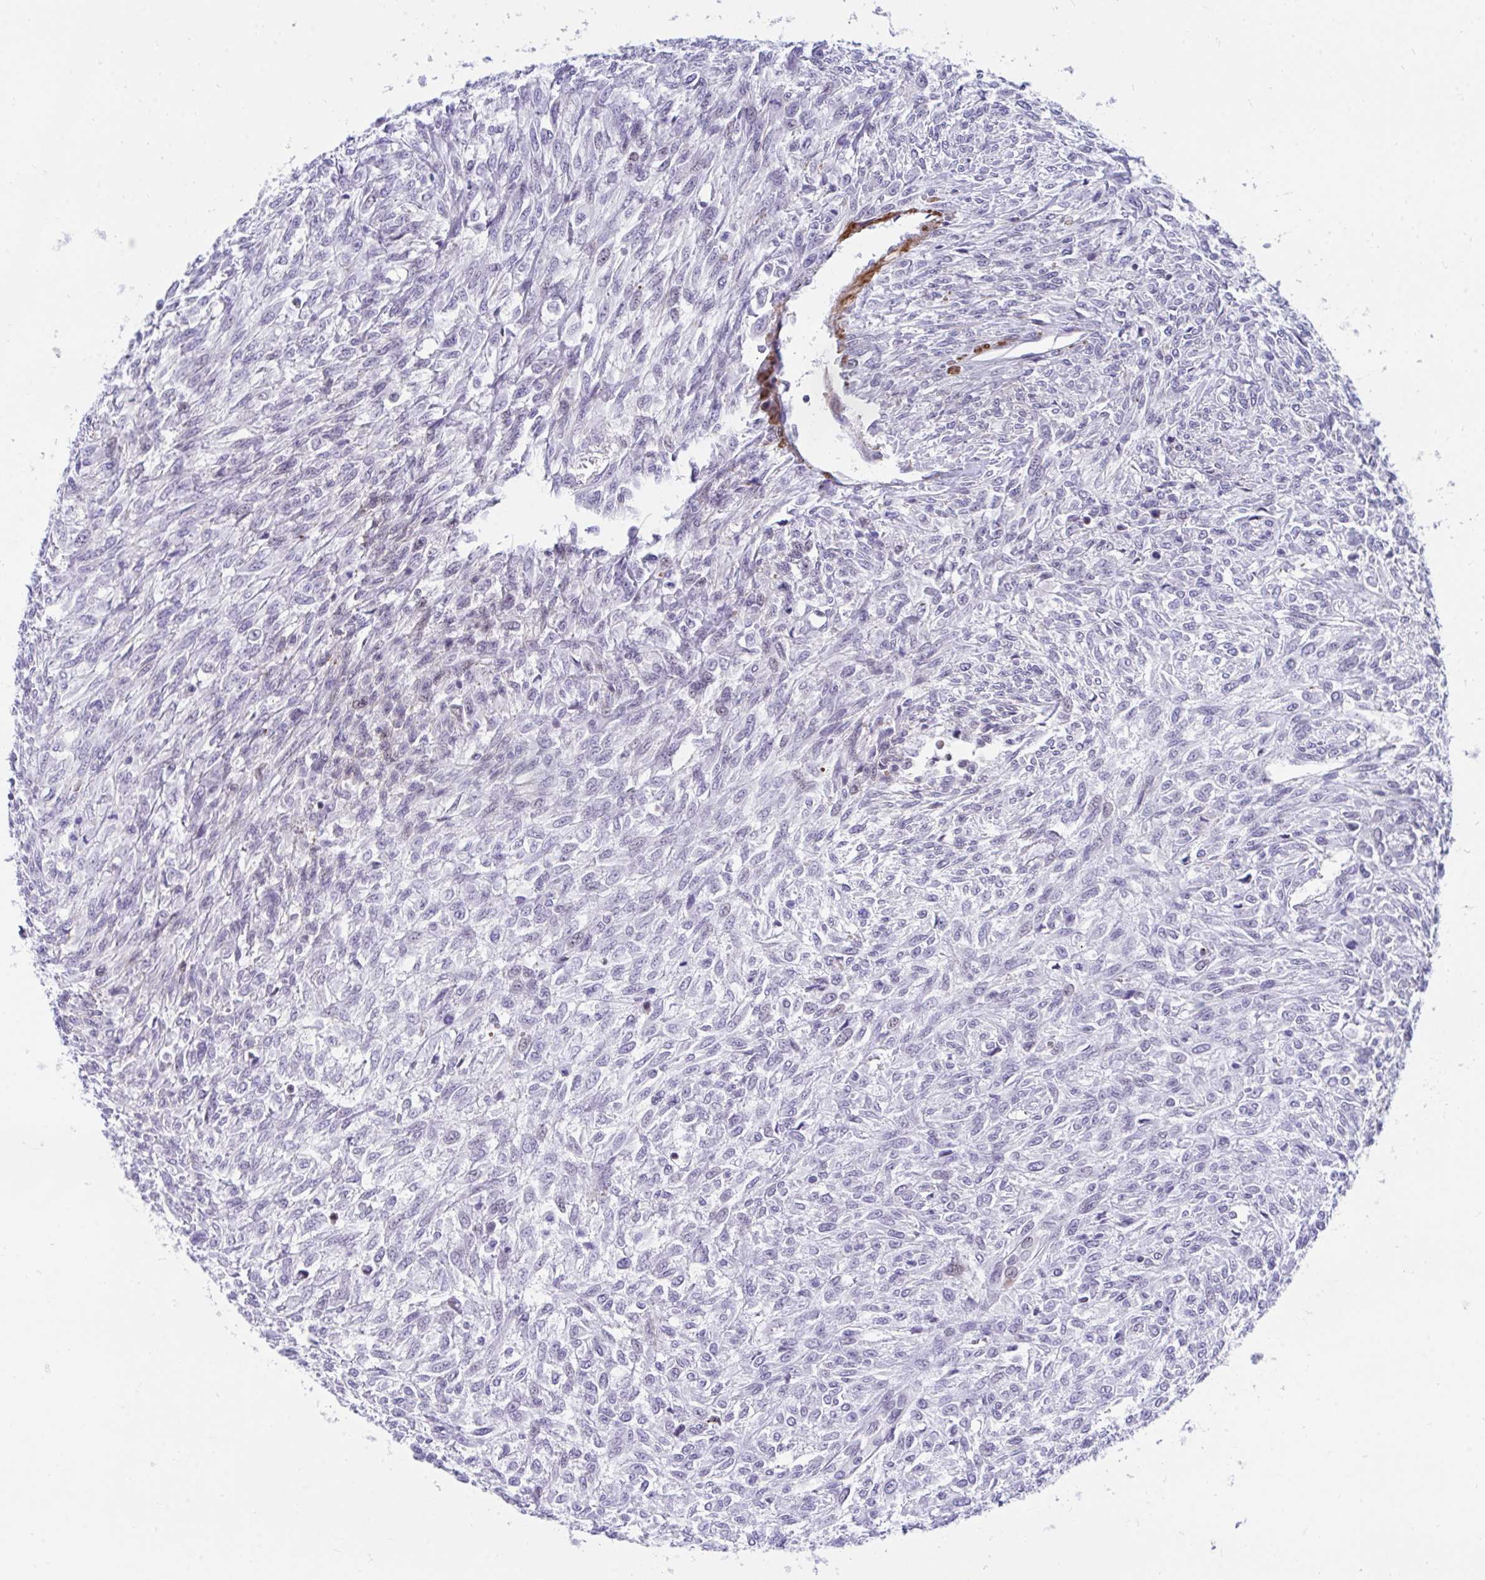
{"staining": {"intensity": "negative", "quantity": "none", "location": "none"}, "tissue": "renal cancer", "cell_type": "Tumor cells", "image_type": "cancer", "snomed": [{"axis": "morphology", "description": "Adenocarcinoma, NOS"}, {"axis": "topography", "description": "Kidney"}], "caption": "This is a image of immunohistochemistry staining of renal cancer, which shows no staining in tumor cells. The staining is performed using DAB (3,3'-diaminobenzidine) brown chromogen with nuclei counter-stained in using hematoxylin.", "gene": "CSTB", "patient": {"sex": "male", "age": 58}}